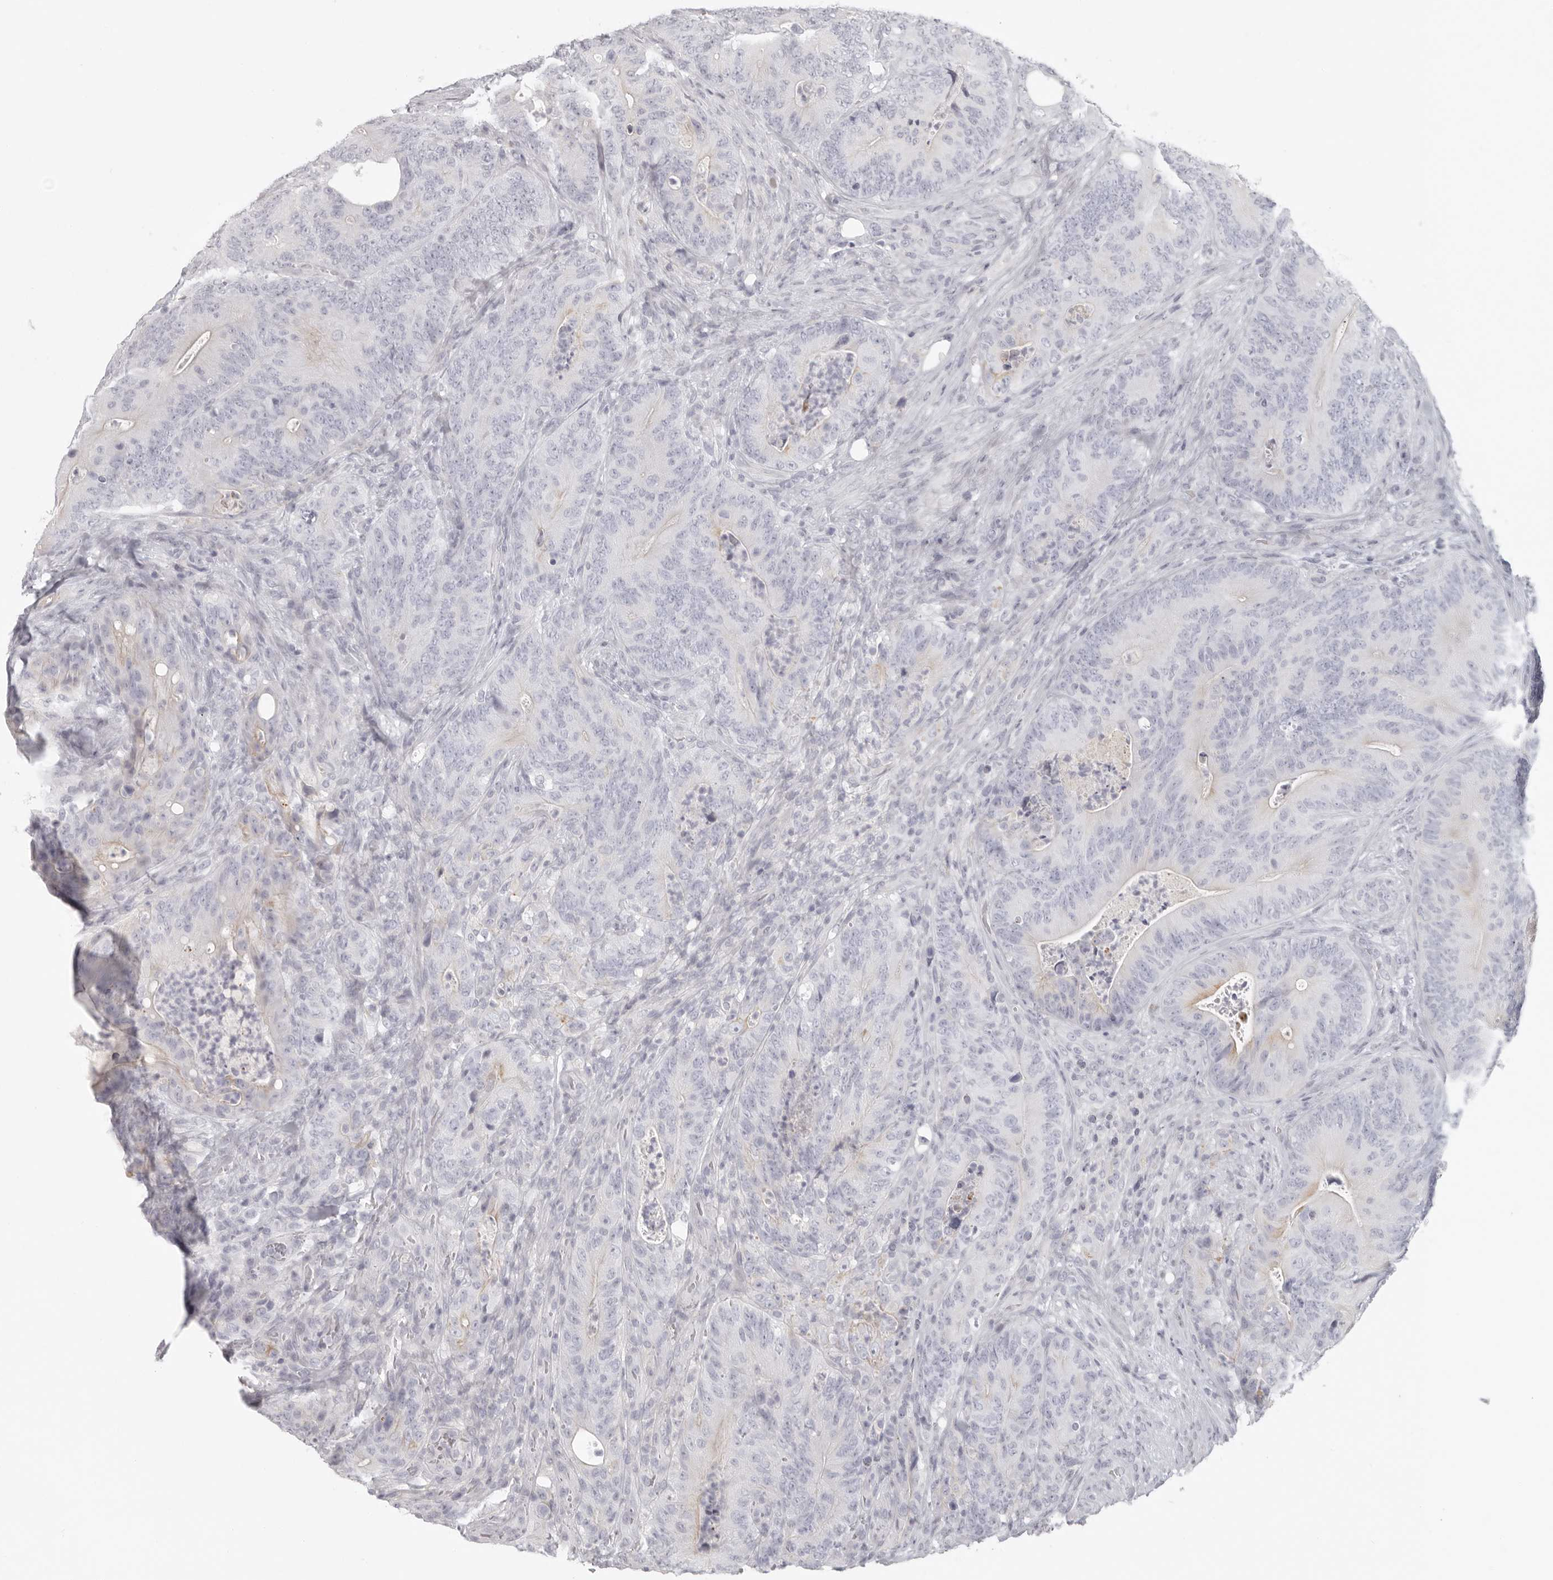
{"staining": {"intensity": "negative", "quantity": "none", "location": "none"}, "tissue": "colorectal cancer", "cell_type": "Tumor cells", "image_type": "cancer", "snomed": [{"axis": "morphology", "description": "Normal tissue, NOS"}, {"axis": "topography", "description": "Colon"}], "caption": "Colorectal cancer was stained to show a protein in brown. There is no significant staining in tumor cells.", "gene": "RXFP1", "patient": {"sex": "female", "age": 82}}